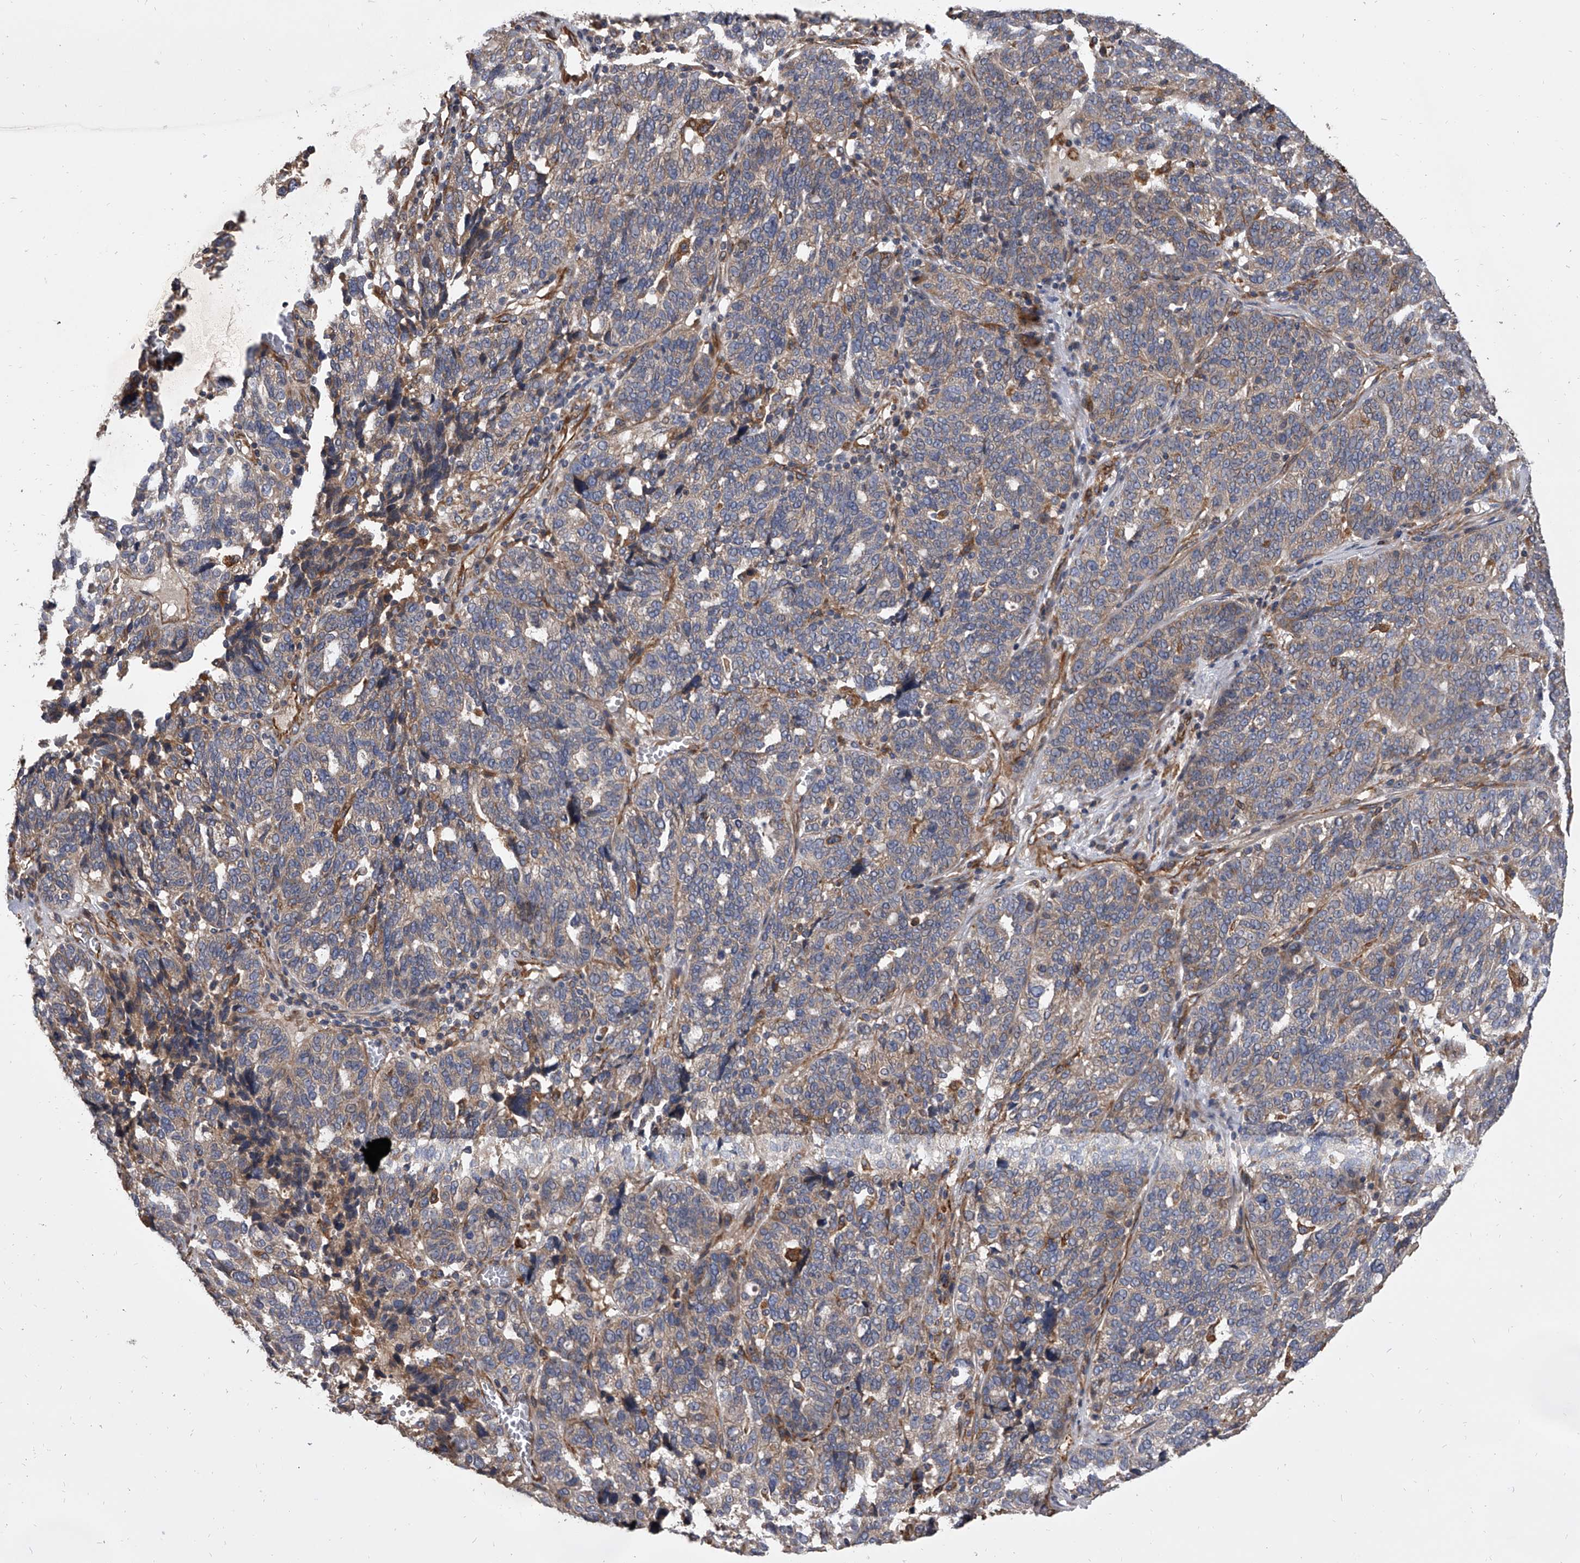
{"staining": {"intensity": "weak", "quantity": "25%-75%", "location": "cytoplasmic/membranous"}, "tissue": "ovarian cancer", "cell_type": "Tumor cells", "image_type": "cancer", "snomed": [{"axis": "morphology", "description": "Cystadenocarcinoma, serous, NOS"}, {"axis": "topography", "description": "Ovary"}], "caption": "Ovarian serous cystadenocarcinoma tissue displays weak cytoplasmic/membranous positivity in approximately 25%-75% of tumor cells (Stains: DAB (3,3'-diaminobenzidine) in brown, nuclei in blue, Microscopy: brightfield microscopy at high magnification).", "gene": "EXOC4", "patient": {"sex": "female", "age": 59}}